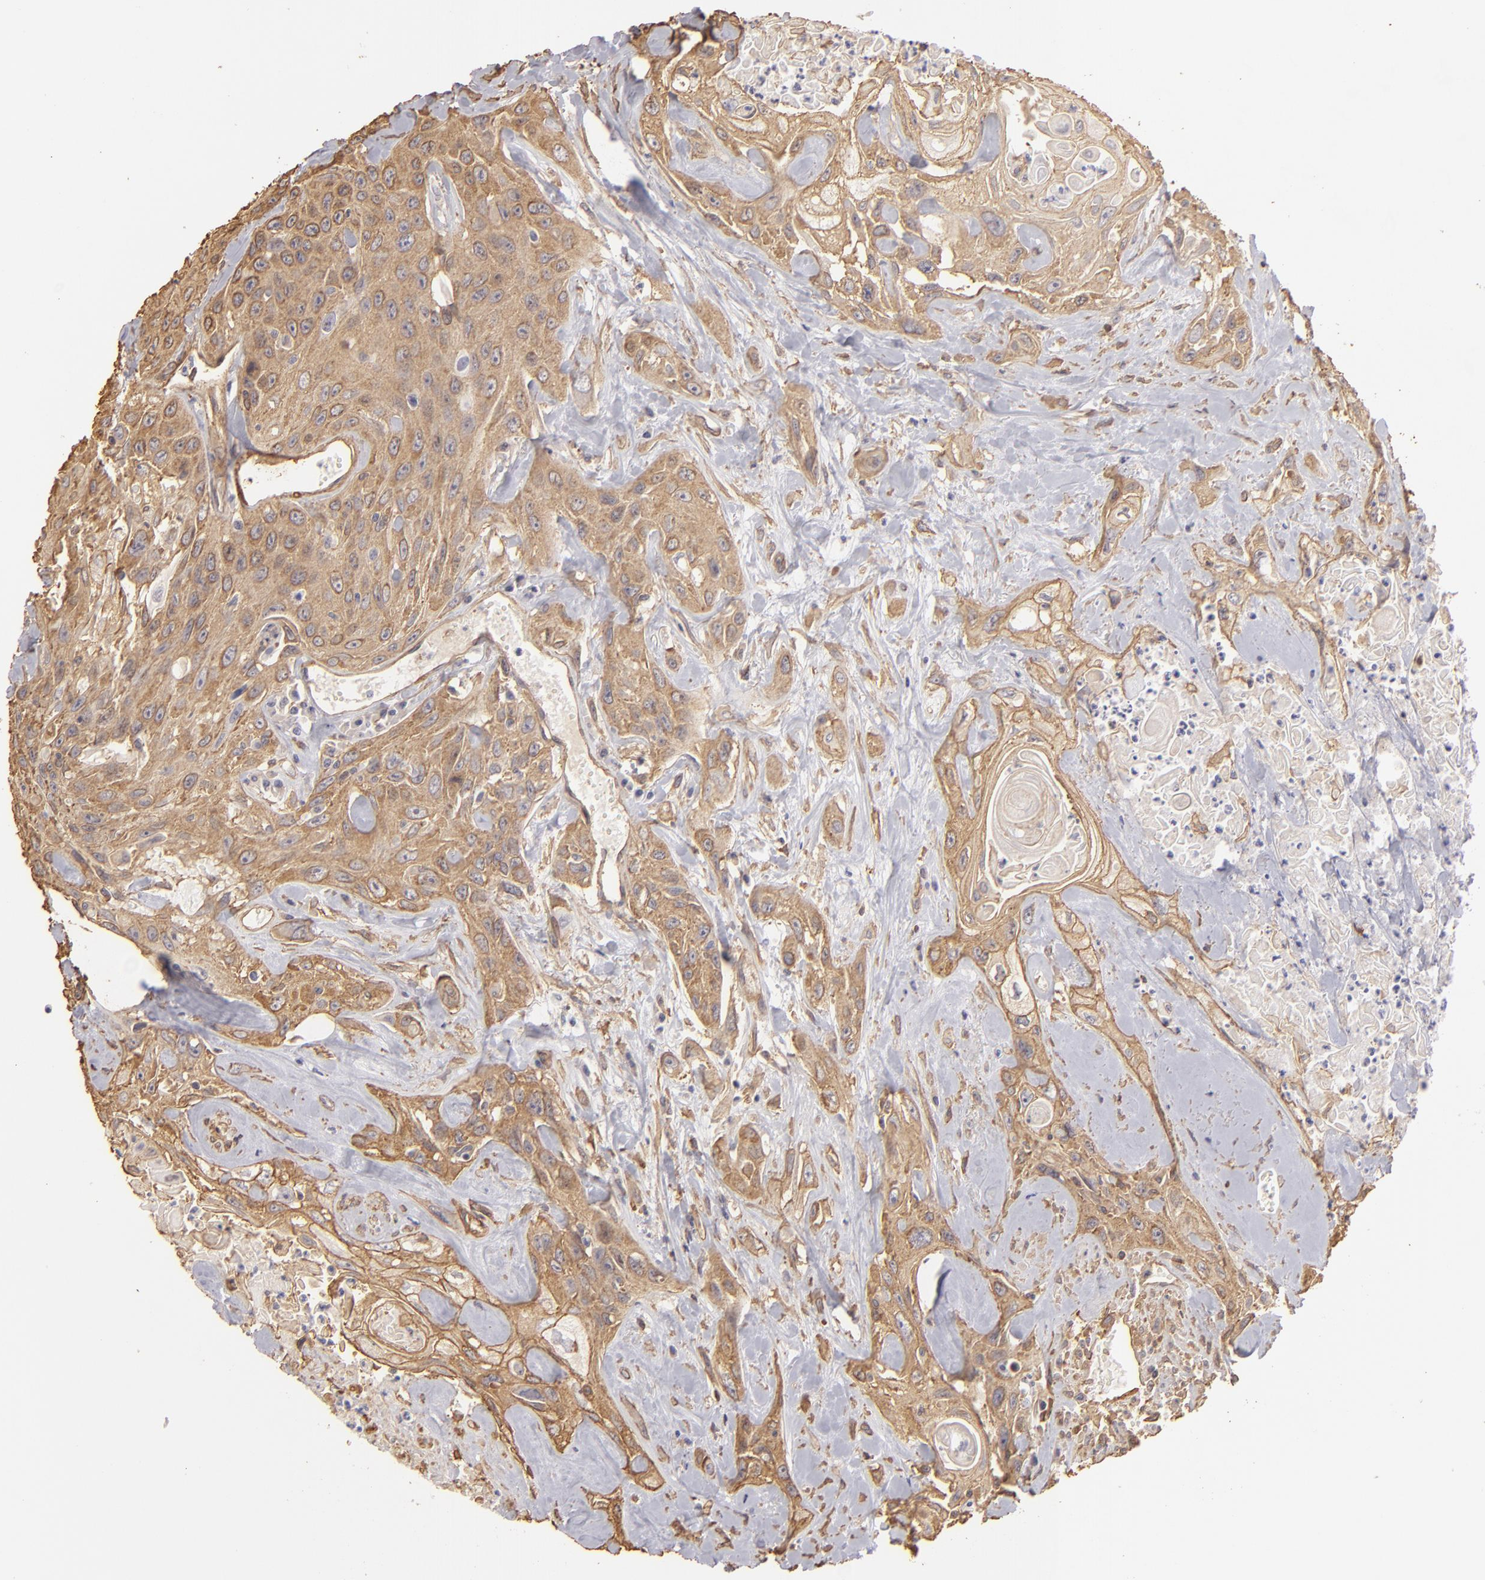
{"staining": {"intensity": "weak", "quantity": ">75%", "location": "cytoplasmic/membranous"}, "tissue": "urothelial cancer", "cell_type": "Tumor cells", "image_type": "cancer", "snomed": [{"axis": "morphology", "description": "Urothelial carcinoma, High grade"}, {"axis": "topography", "description": "Urinary bladder"}], "caption": "A photomicrograph showing weak cytoplasmic/membranous expression in approximately >75% of tumor cells in urothelial cancer, as visualized by brown immunohistochemical staining.", "gene": "HSPB6", "patient": {"sex": "female", "age": 84}}